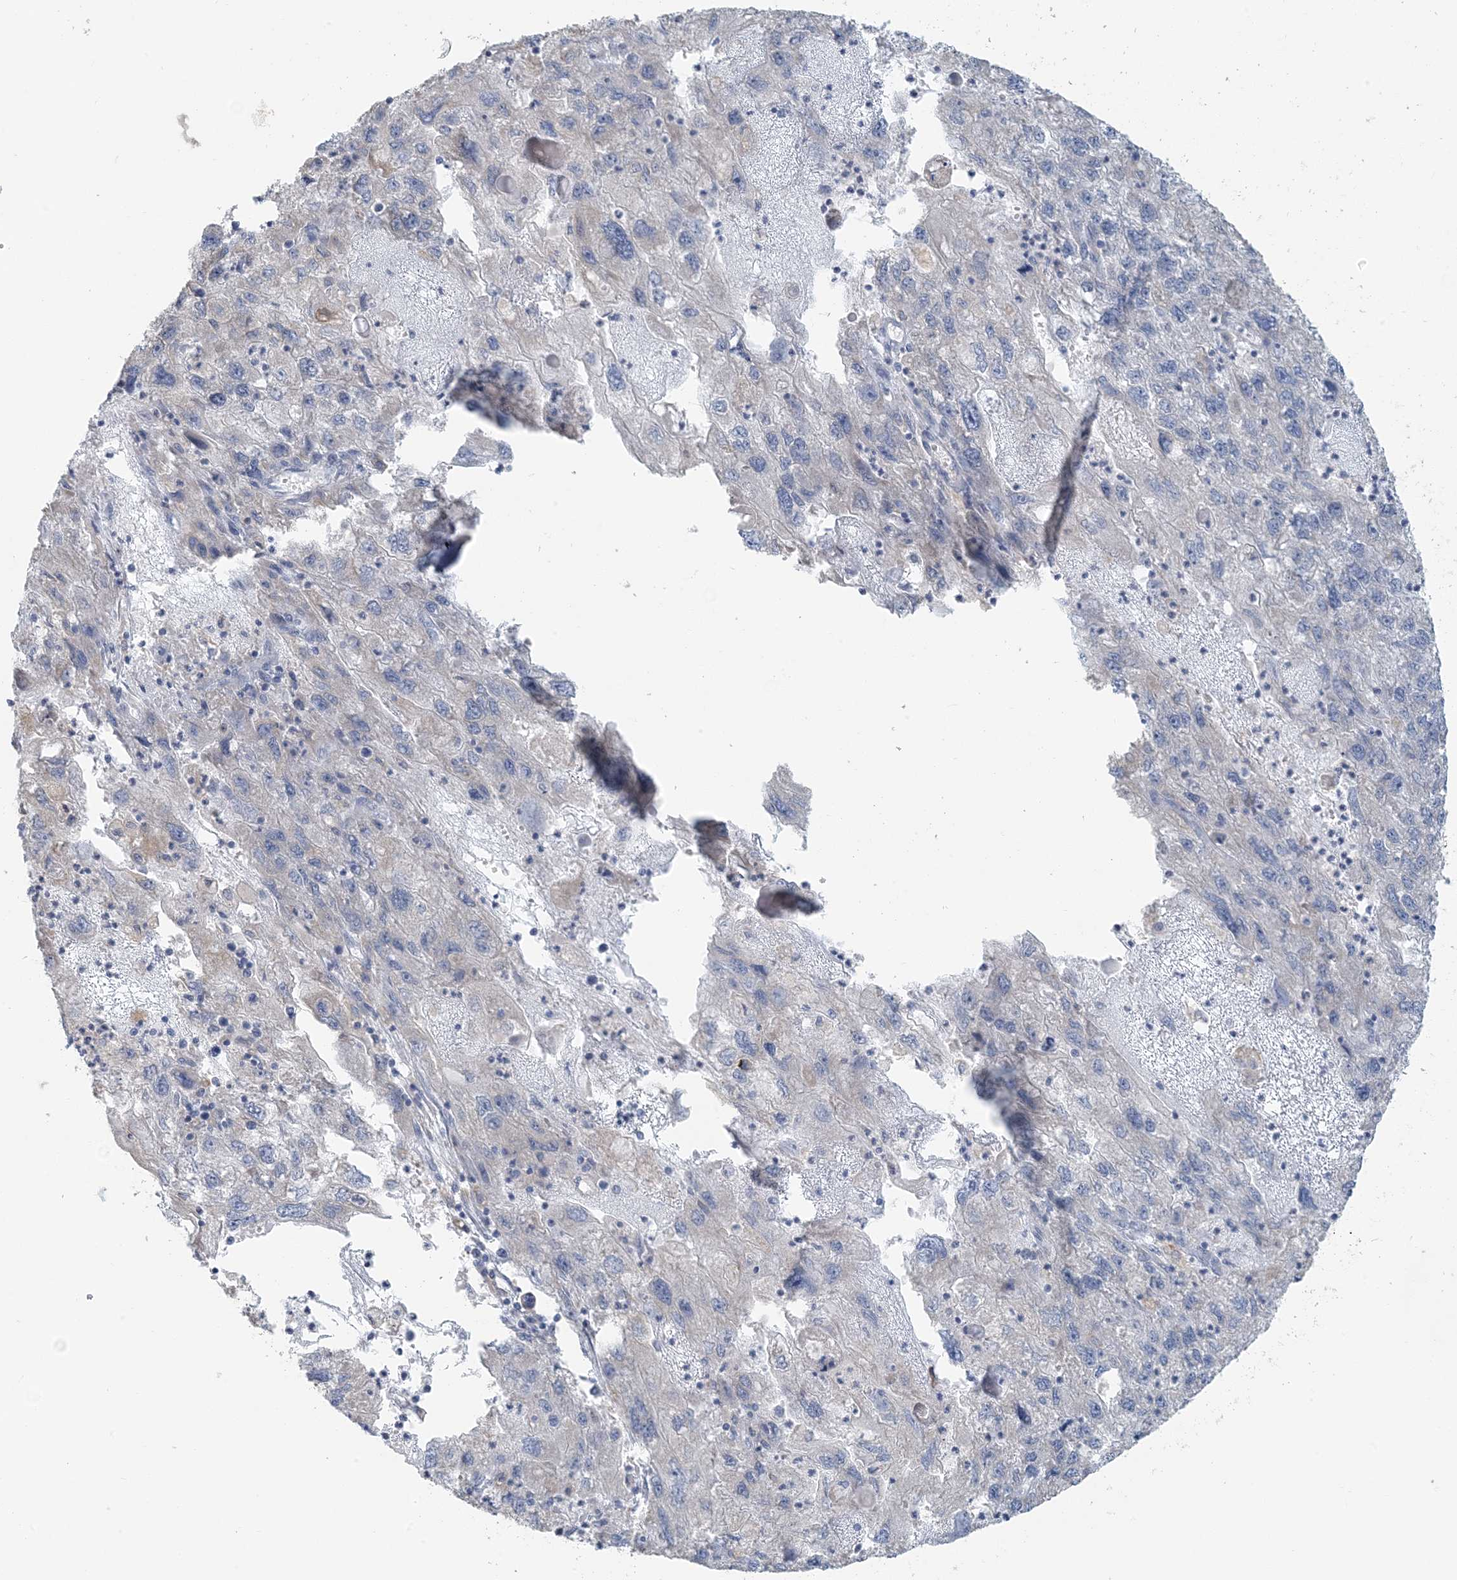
{"staining": {"intensity": "negative", "quantity": "none", "location": "none"}, "tissue": "endometrial cancer", "cell_type": "Tumor cells", "image_type": "cancer", "snomed": [{"axis": "morphology", "description": "Adenocarcinoma, NOS"}, {"axis": "topography", "description": "Endometrium"}], "caption": "Immunohistochemistry (IHC) photomicrograph of endometrial cancer stained for a protein (brown), which demonstrates no positivity in tumor cells. (DAB immunohistochemistry (IHC), high magnification).", "gene": "EEFSEC", "patient": {"sex": "female", "age": 49}}